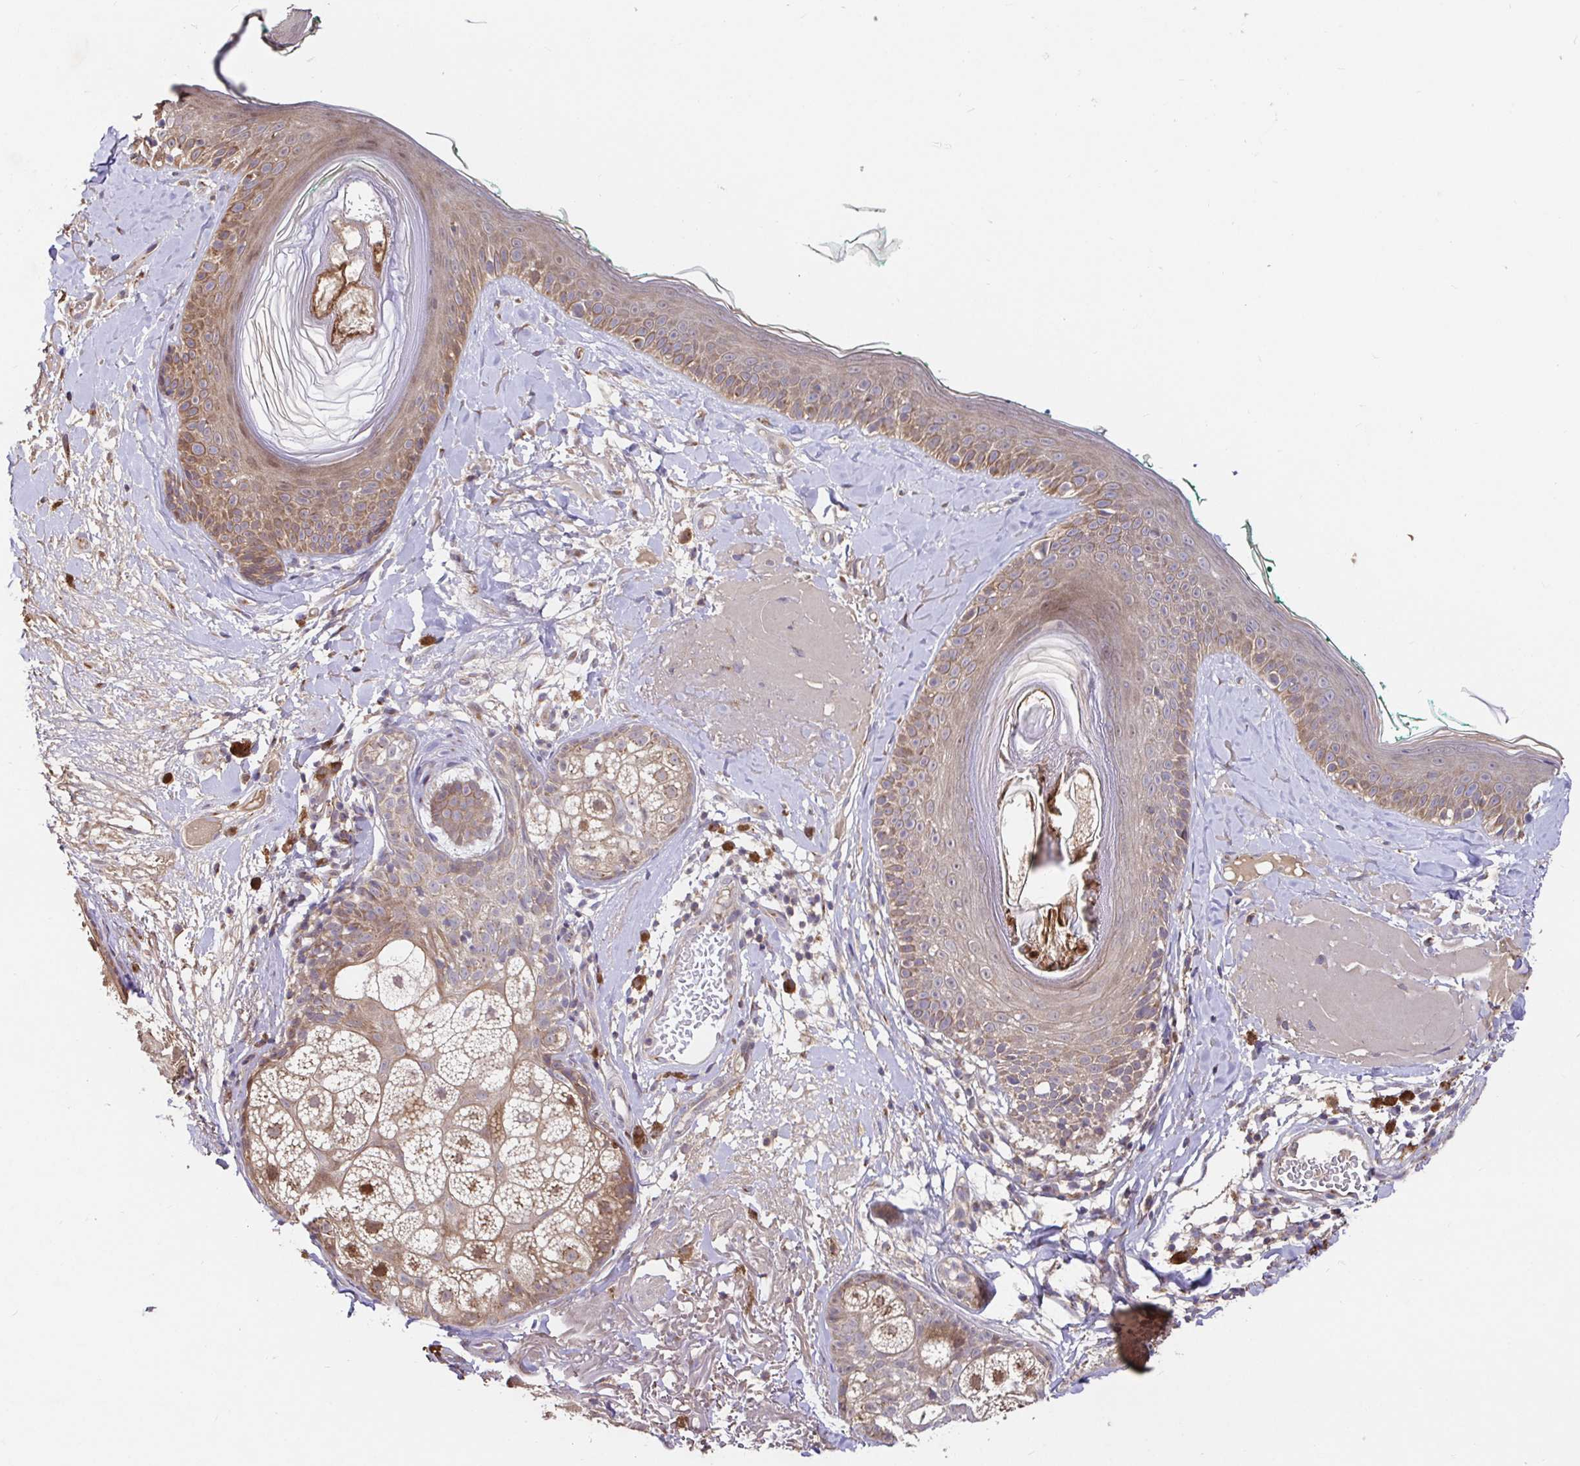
{"staining": {"intensity": "weak", "quantity": ">75%", "location": "cytoplasmic/membranous"}, "tissue": "skin", "cell_type": "Fibroblasts", "image_type": "normal", "snomed": [{"axis": "morphology", "description": "Normal tissue, NOS"}, {"axis": "topography", "description": "Skin"}], "caption": "A low amount of weak cytoplasmic/membranous staining is identified in approximately >75% of fibroblasts in normal skin. The staining was performed using DAB, with brown indicating positive protein expression. Nuclei are stained blue with hematoxylin.", "gene": "ELP1", "patient": {"sex": "male", "age": 73}}